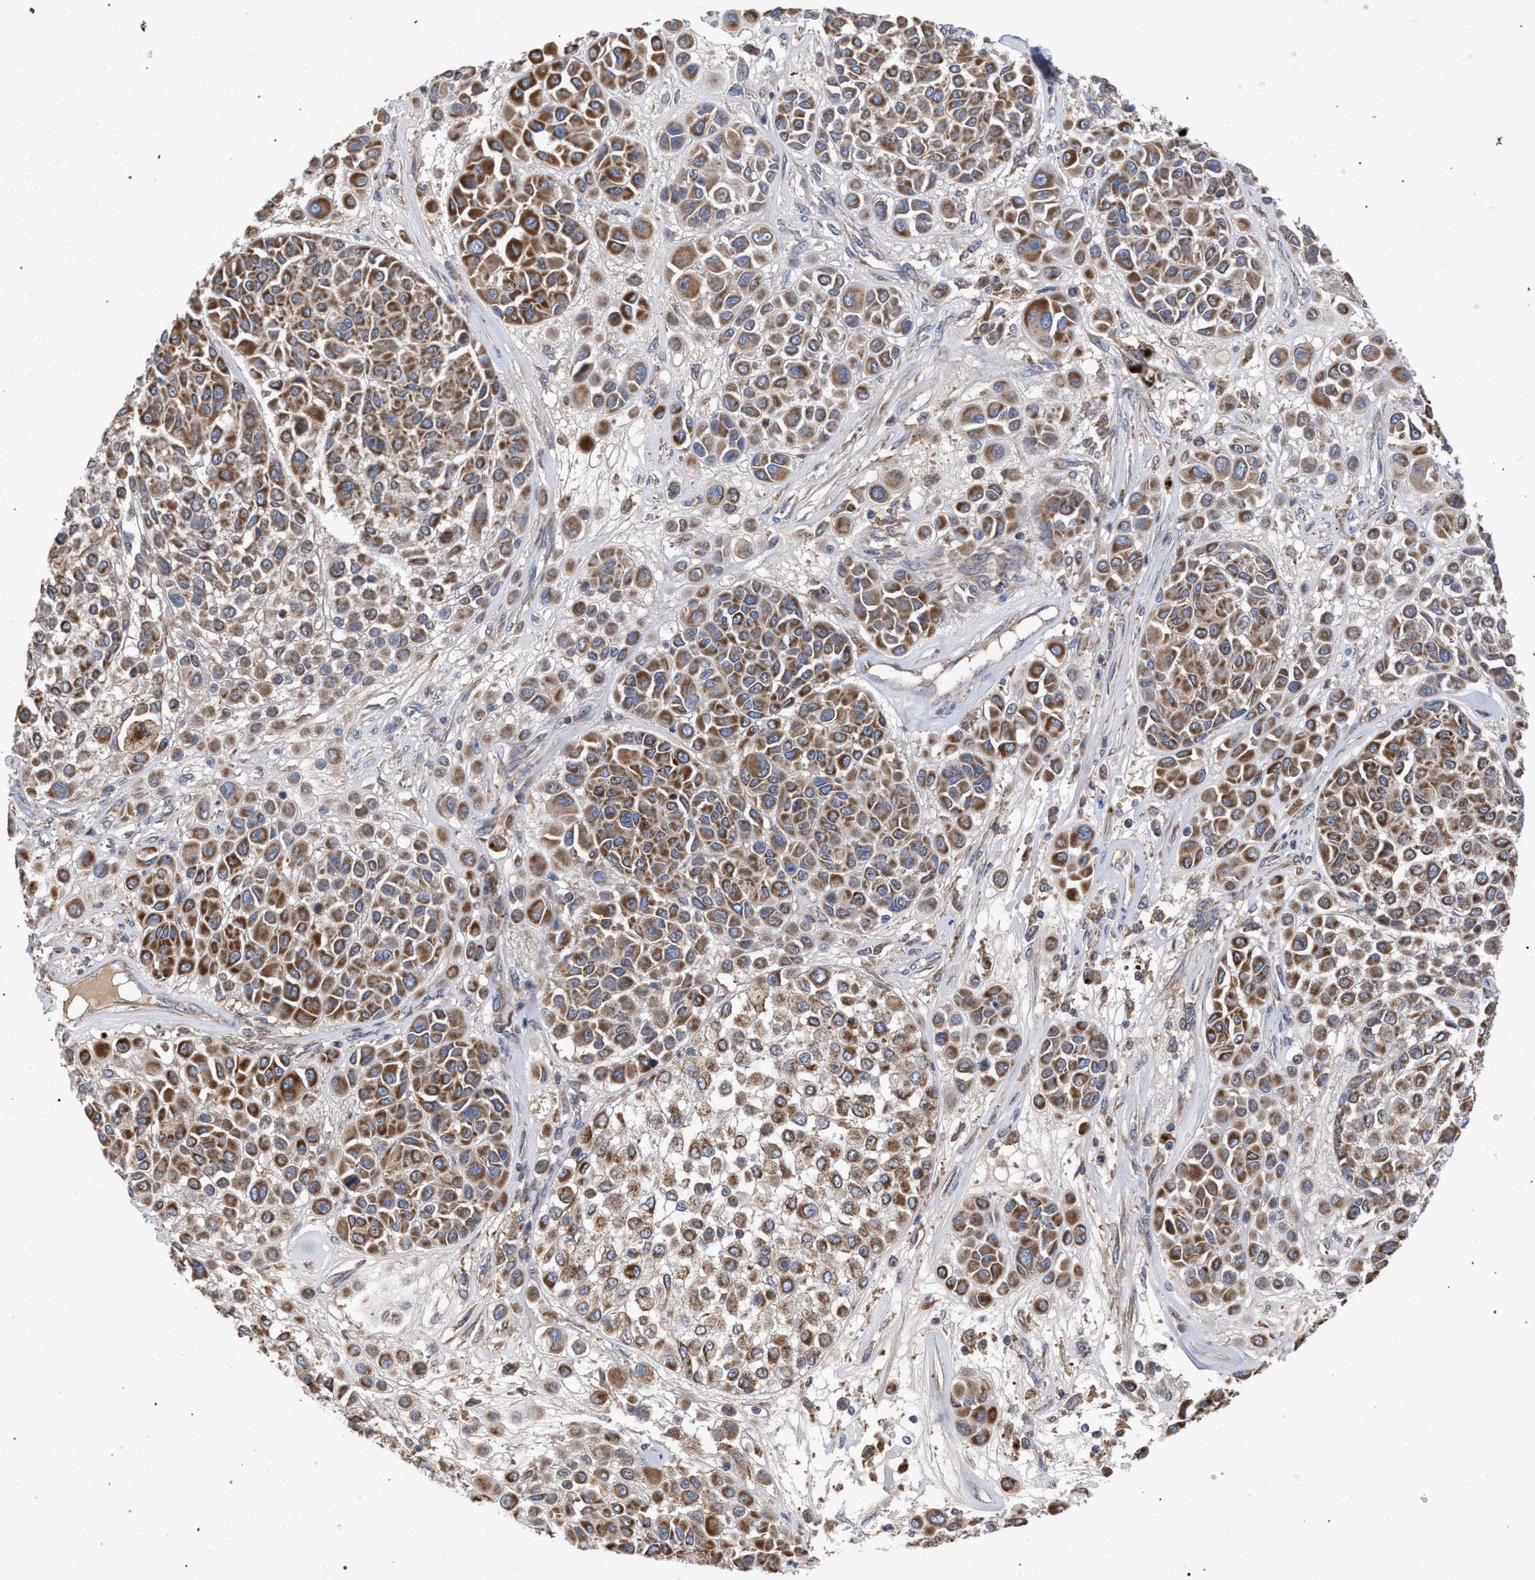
{"staining": {"intensity": "moderate", "quantity": ">75%", "location": "cytoplasmic/membranous"}, "tissue": "melanoma", "cell_type": "Tumor cells", "image_type": "cancer", "snomed": [{"axis": "morphology", "description": "Malignant melanoma, Metastatic site"}, {"axis": "topography", "description": "Soft tissue"}], "caption": "This is an image of immunohistochemistry (IHC) staining of malignant melanoma (metastatic site), which shows moderate positivity in the cytoplasmic/membranous of tumor cells.", "gene": "BCL2L12", "patient": {"sex": "male", "age": 41}}